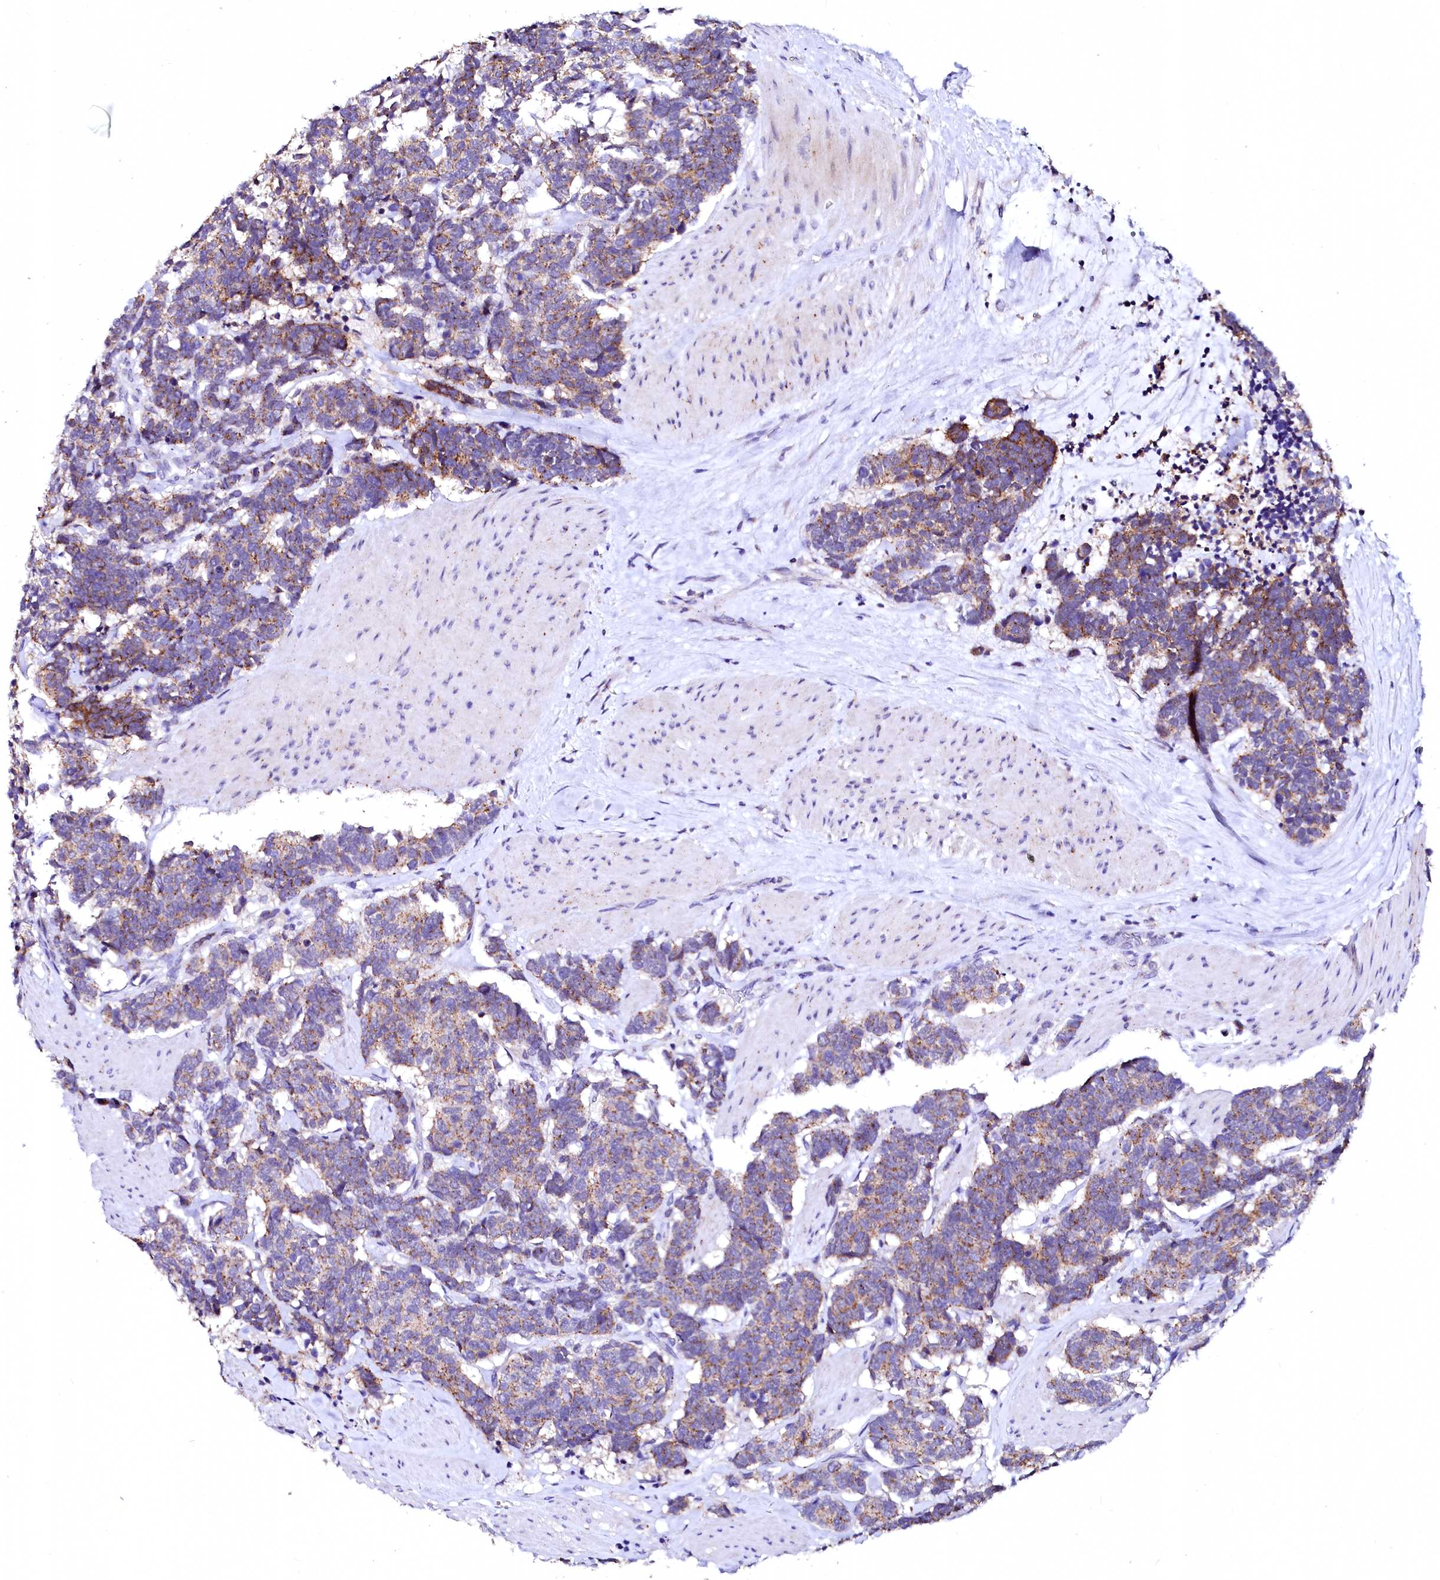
{"staining": {"intensity": "moderate", "quantity": "25%-75%", "location": "cytoplasmic/membranous"}, "tissue": "carcinoid", "cell_type": "Tumor cells", "image_type": "cancer", "snomed": [{"axis": "morphology", "description": "Carcinoma, NOS"}, {"axis": "morphology", "description": "Carcinoid, malignant, NOS"}, {"axis": "topography", "description": "Urinary bladder"}], "caption": "Carcinoma stained with immunohistochemistry (IHC) demonstrates moderate cytoplasmic/membranous expression in about 25%-75% of tumor cells.", "gene": "NALF1", "patient": {"sex": "male", "age": 57}}